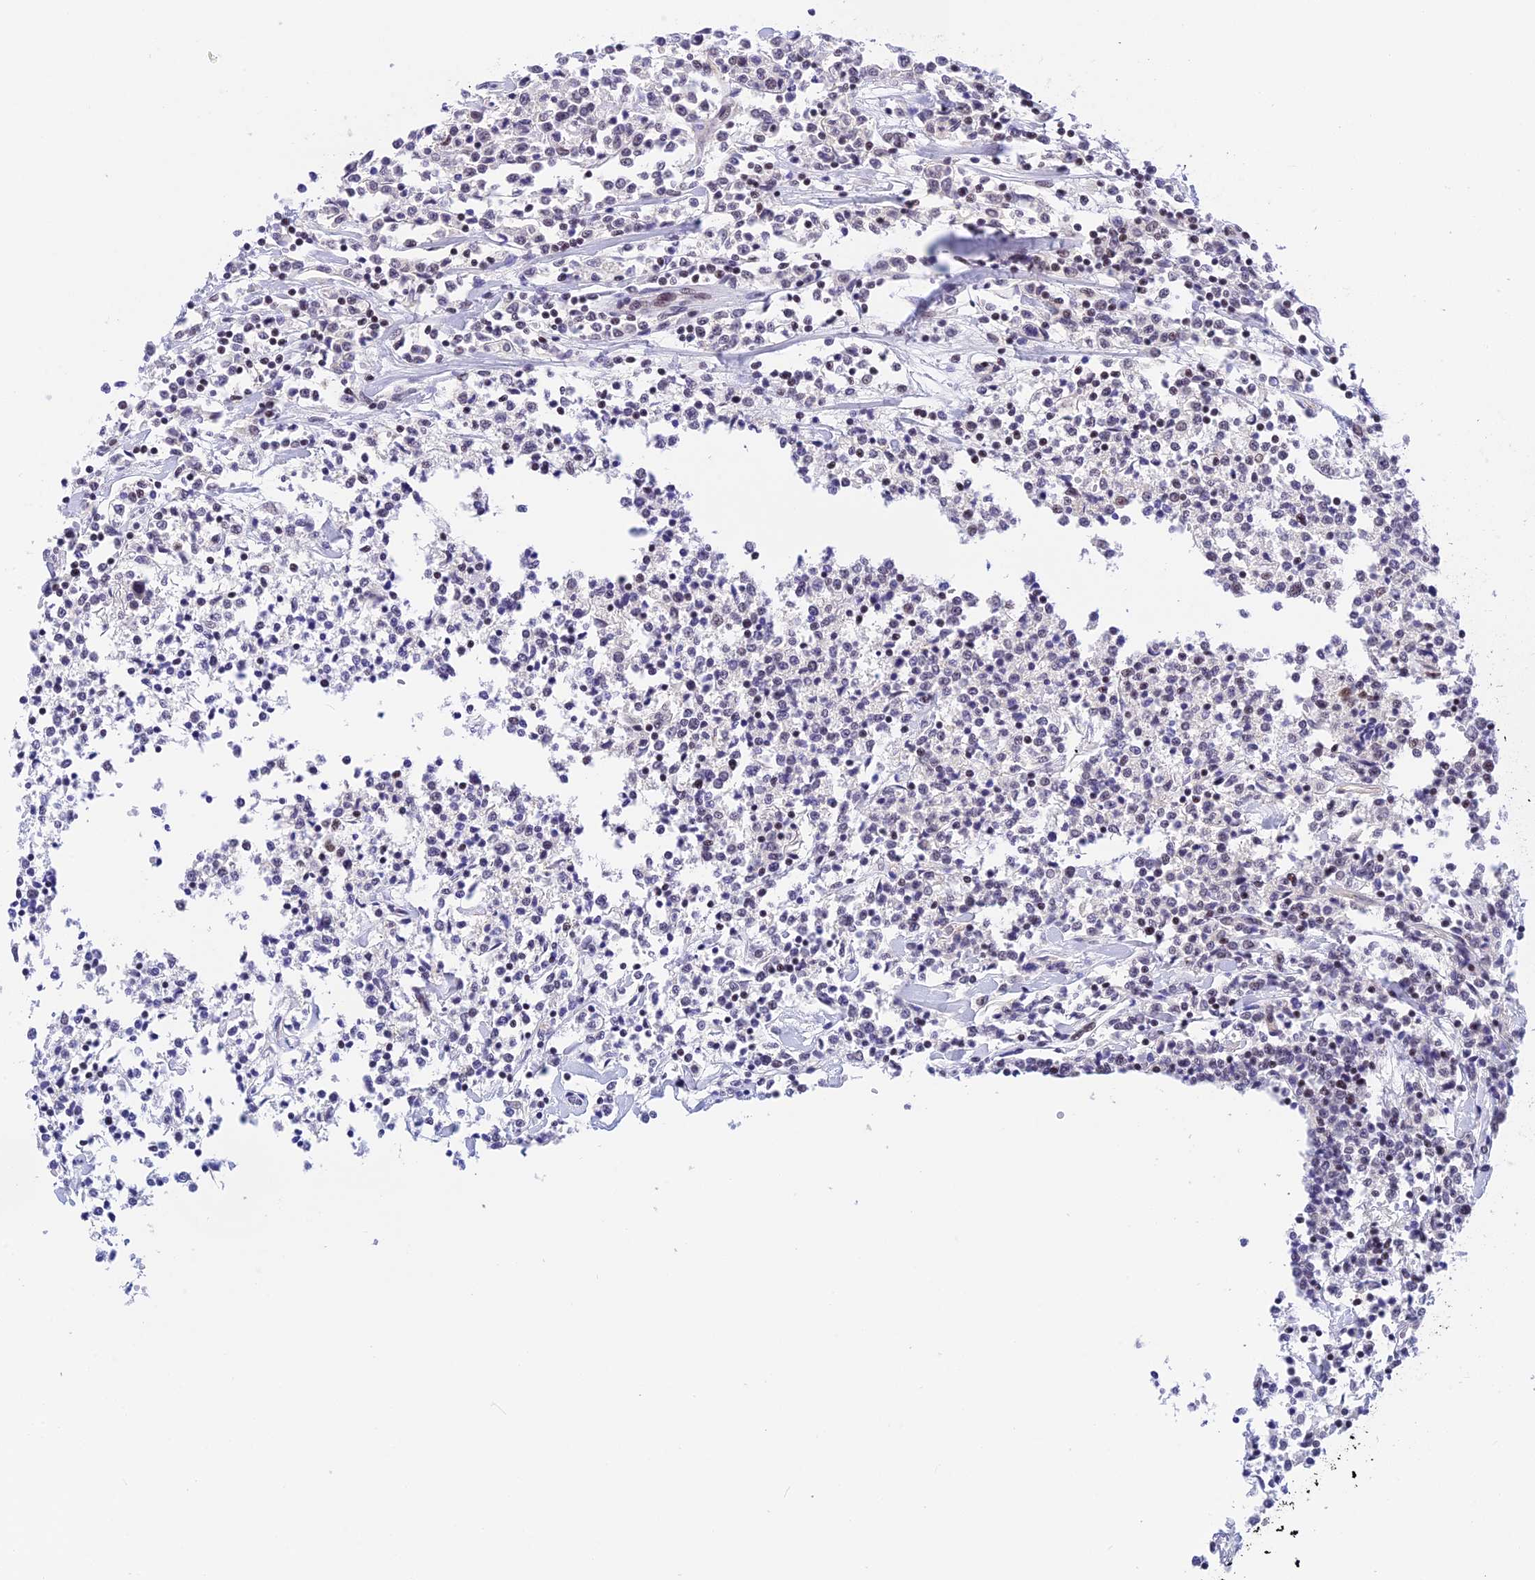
{"staining": {"intensity": "negative", "quantity": "none", "location": "none"}, "tissue": "lymphoma", "cell_type": "Tumor cells", "image_type": "cancer", "snomed": [{"axis": "morphology", "description": "Malignant lymphoma, non-Hodgkin's type, Low grade"}, {"axis": "topography", "description": "Small intestine"}], "caption": "Histopathology image shows no significant protein expression in tumor cells of lymphoma. The staining is performed using DAB (3,3'-diaminobenzidine) brown chromogen with nuclei counter-stained in using hematoxylin.", "gene": "THAP11", "patient": {"sex": "female", "age": 59}}